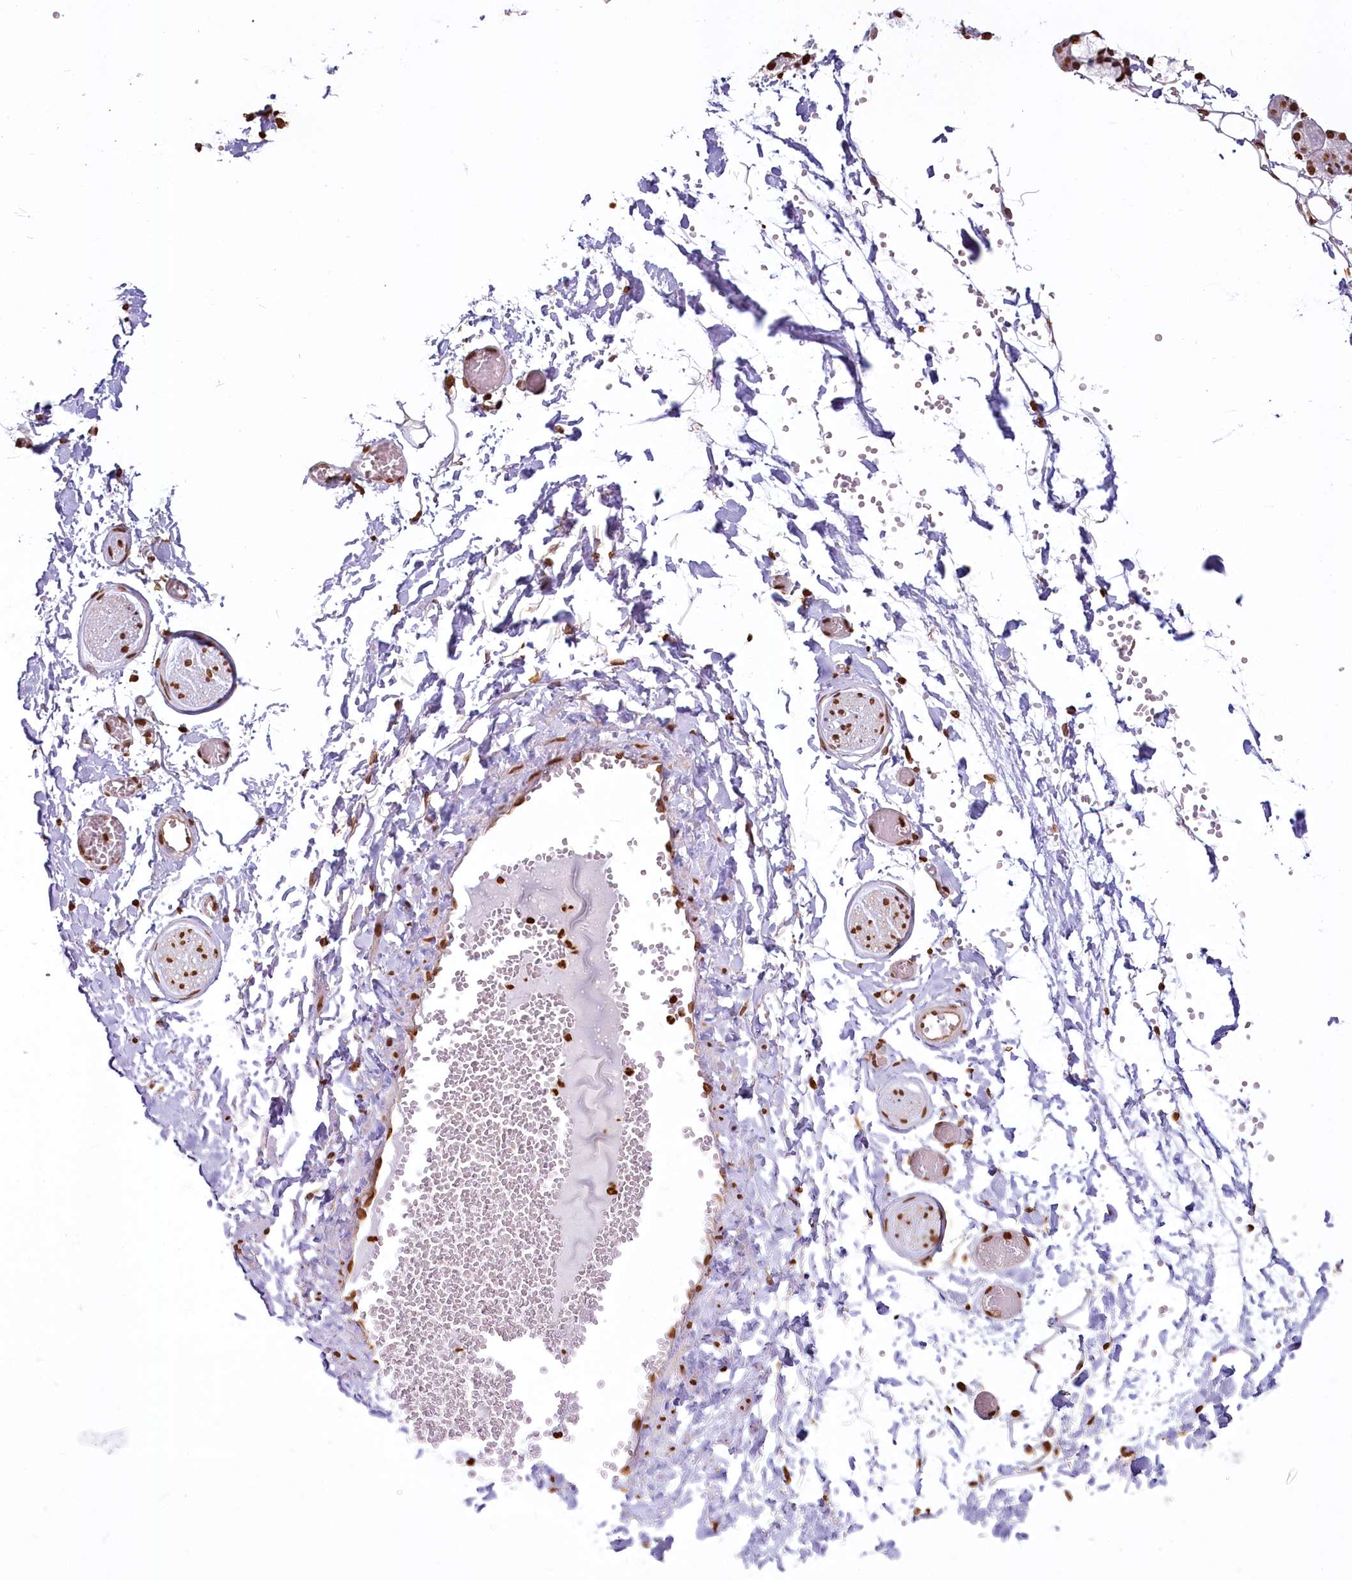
{"staining": {"intensity": "moderate", "quantity": ">75%", "location": "nuclear"}, "tissue": "salivary gland", "cell_type": "Glandular cells", "image_type": "normal", "snomed": [{"axis": "morphology", "description": "Normal tissue, NOS"}, {"axis": "topography", "description": "Salivary gland"}], "caption": "Protein staining exhibits moderate nuclear expression in approximately >75% of glandular cells in unremarkable salivary gland. The protein is stained brown, and the nuclei are stained in blue (DAB IHC with brightfield microscopy, high magnification).", "gene": "FAM13A", "patient": {"sex": "male", "age": 63}}